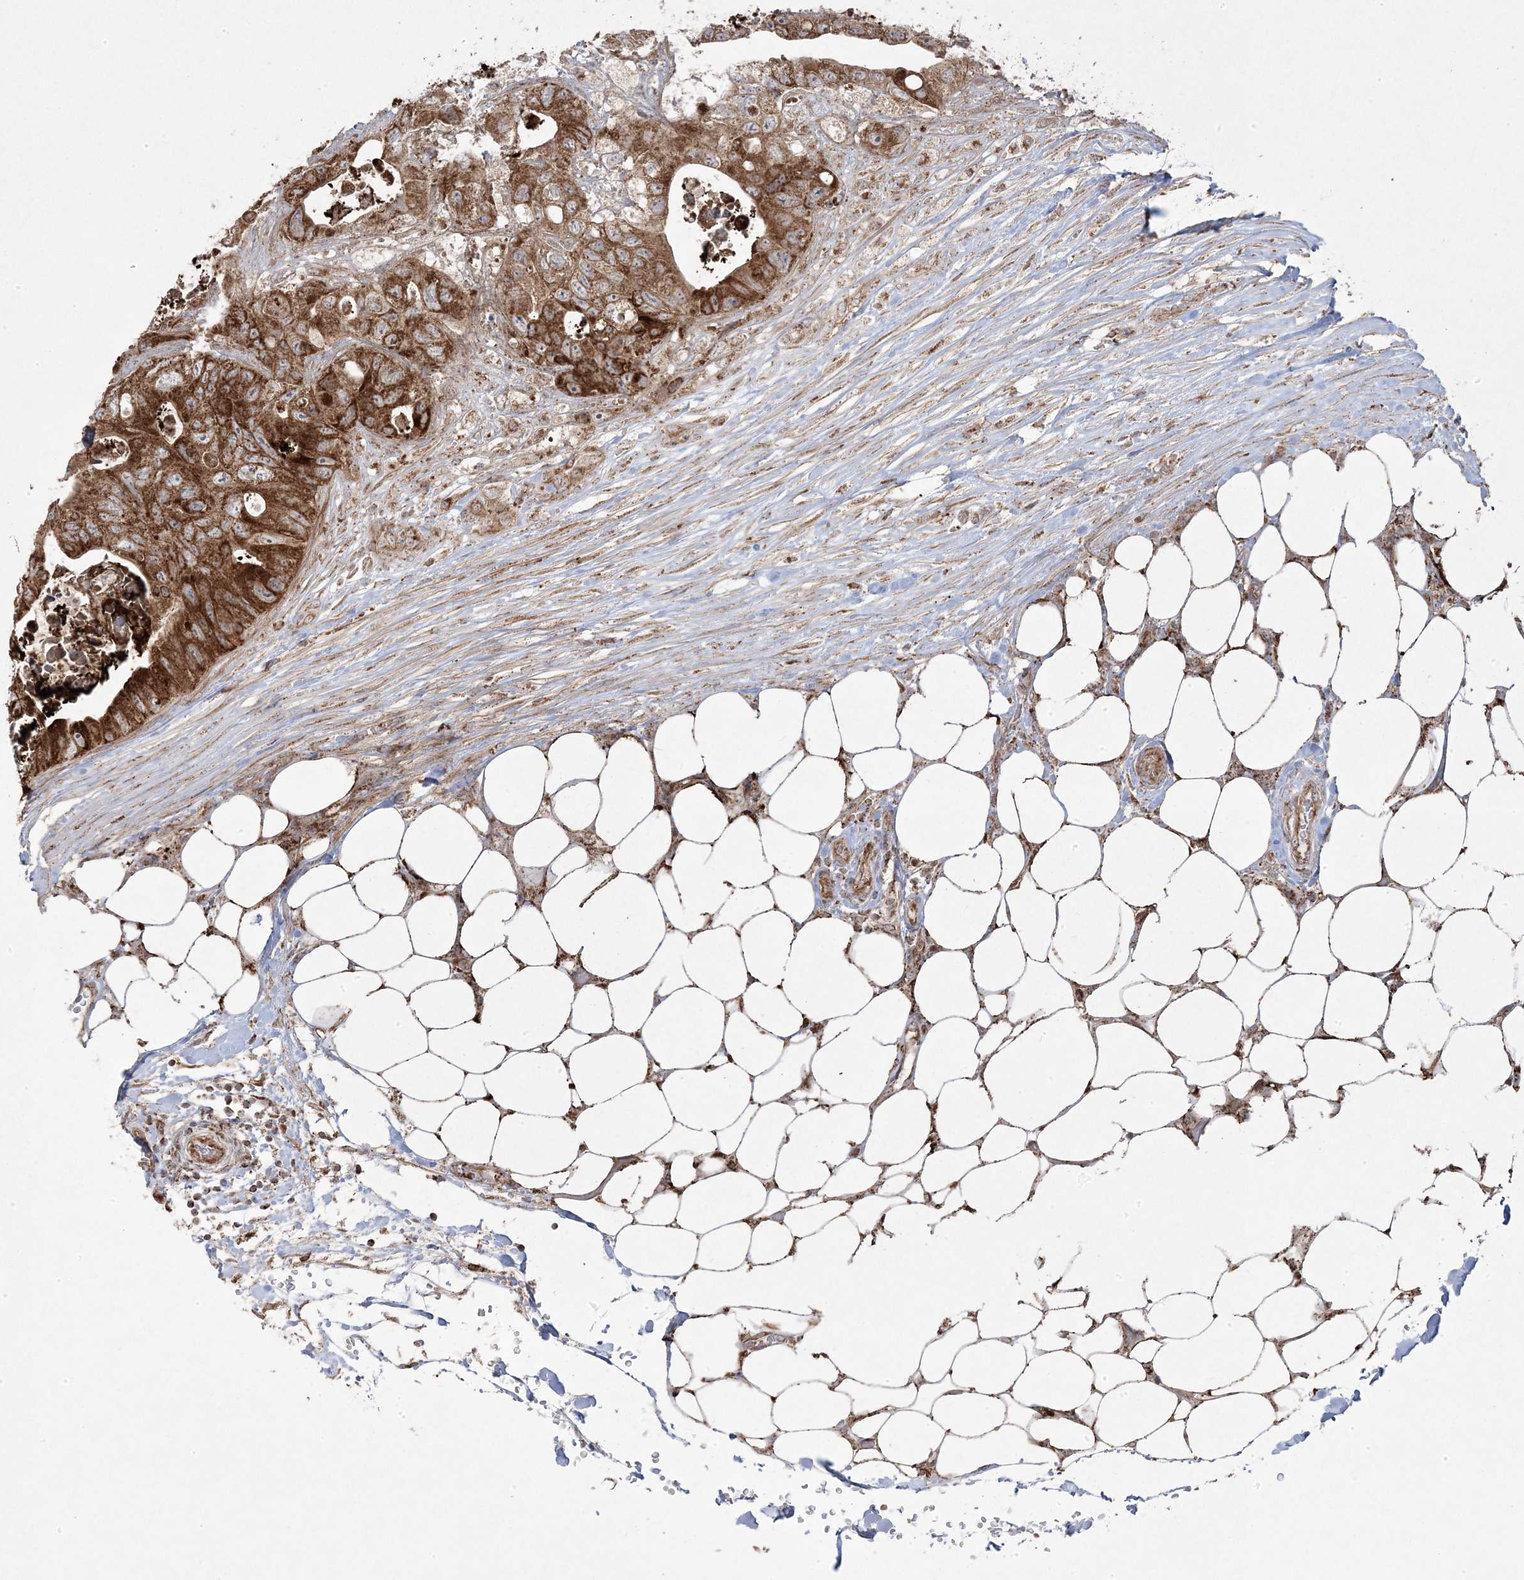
{"staining": {"intensity": "strong", "quantity": ">75%", "location": "cytoplasmic/membranous"}, "tissue": "colorectal cancer", "cell_type": "Tumor cells", "image_type": "cancer", "snomed": [{"axis": "morphology", "description": "Adenocarcinoma, NOS"}, {"axis": "topography", "description": "Colon"}], "caption": "Tumor cells exhibit high levels of strong cytoplasmic/membranous expression in approximately >75% of cells in human adenocarcinoma (colorectal).", "gene": "CLUAP1", "patient": {"sex": "female", "age": 46}}